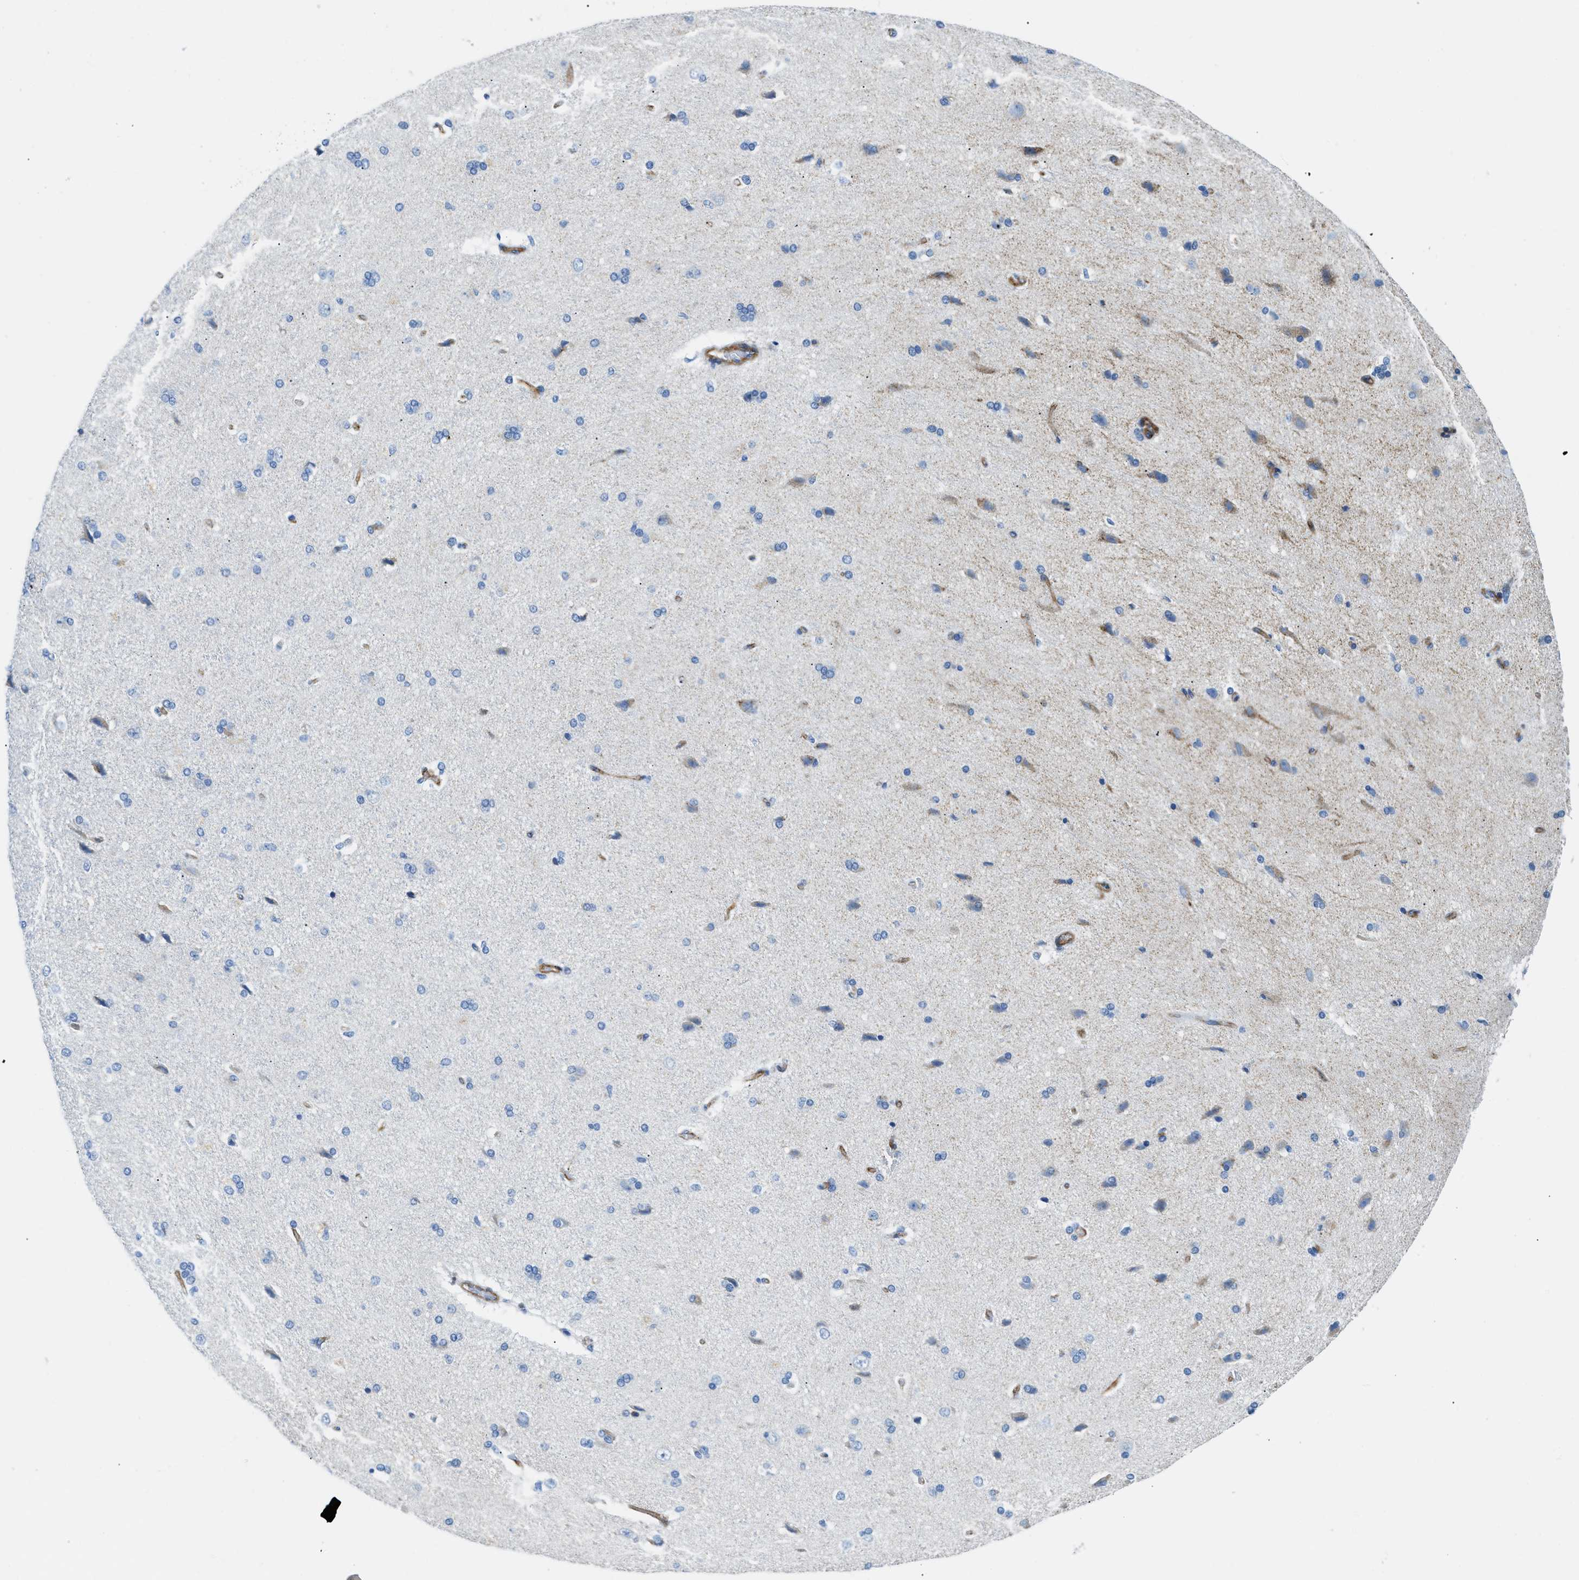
{"staining": {"intensity": "moderate", "quantity": "25%-75%", "location": "cytoplasmic/membranous"}, "tissue": "cerebral cortex", "cell_type": "Endothelial cells", "image_type": "normal", "snomed": [{"axis": "morphology", "description": "Normal tissue, NOS"}, {"axis": "topography", "description": "Cerebral cortex"}], "caption": "High-magnification brightfield microscopy of benign cerebral cortex stained with DAB (brown) and counterstained with hematoxylin (blue). endothelial cells exhibit moderate cytoplasmic/membranous staining is seen in approximately25%-75% of cells. (DAB (3,3'-diaminobenzidine) IHC with brightfield microscopy, high magnification).", "gene": "CUTA", "patient": {"sex": "male", "age": 62}}